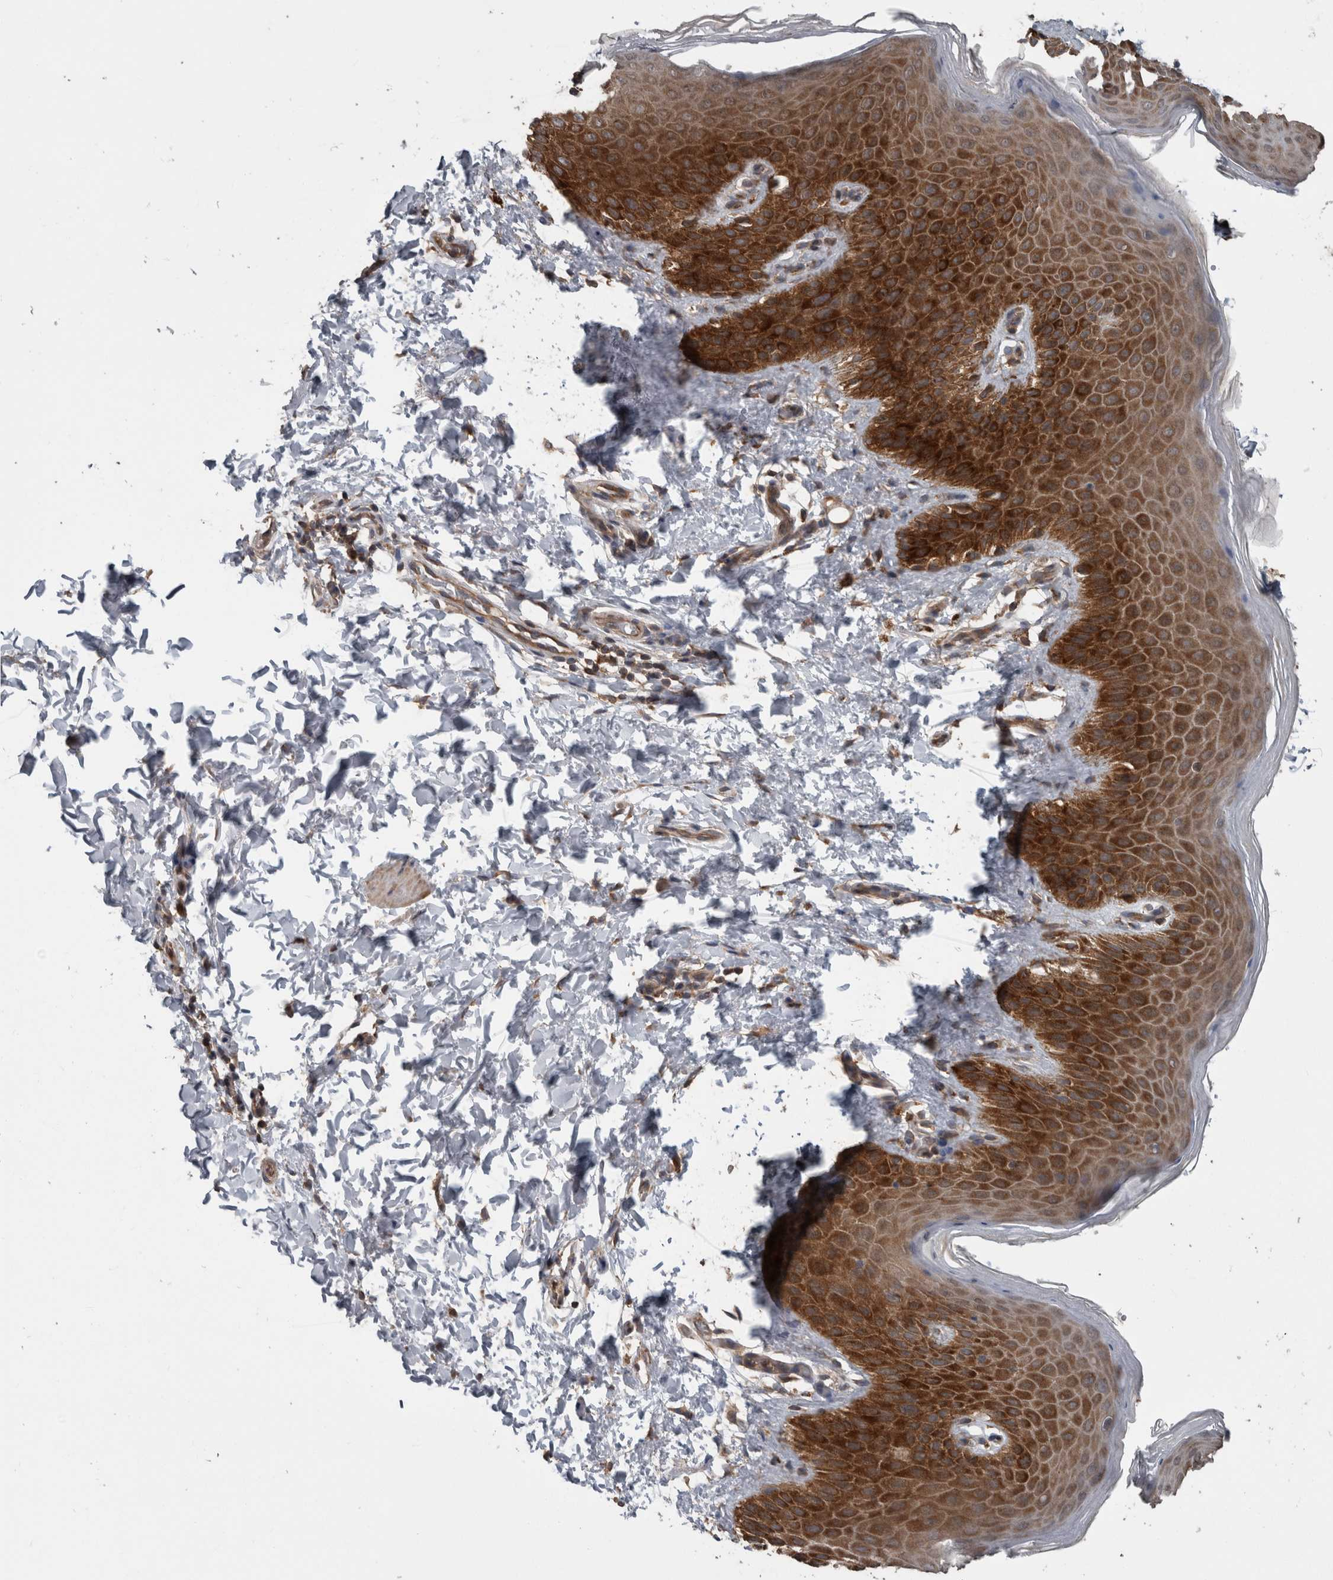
{"staining": {"intensity": "strong", "quantity": ">75%", "location": "cytoplasmic/membranous"}, "tissue": "skin", "cell_type": "Epidermal cells", "image_type": "normal", "snomed": [{"axis": "morphology", "description": "Normal tissue, NOS"}, {"axis": "topography", "description": "Anal"}, {"axis": "topography", "description": "Peripheral nerve tissue"}], "caption": "The micrograph demonstrates staining of normal skin, revealing strong cytoplasmic/membranous protein positivity (brown color) within epidermal cells.", "gene": "RIOK3", "patient": {"sex": "male", "age": 44}}